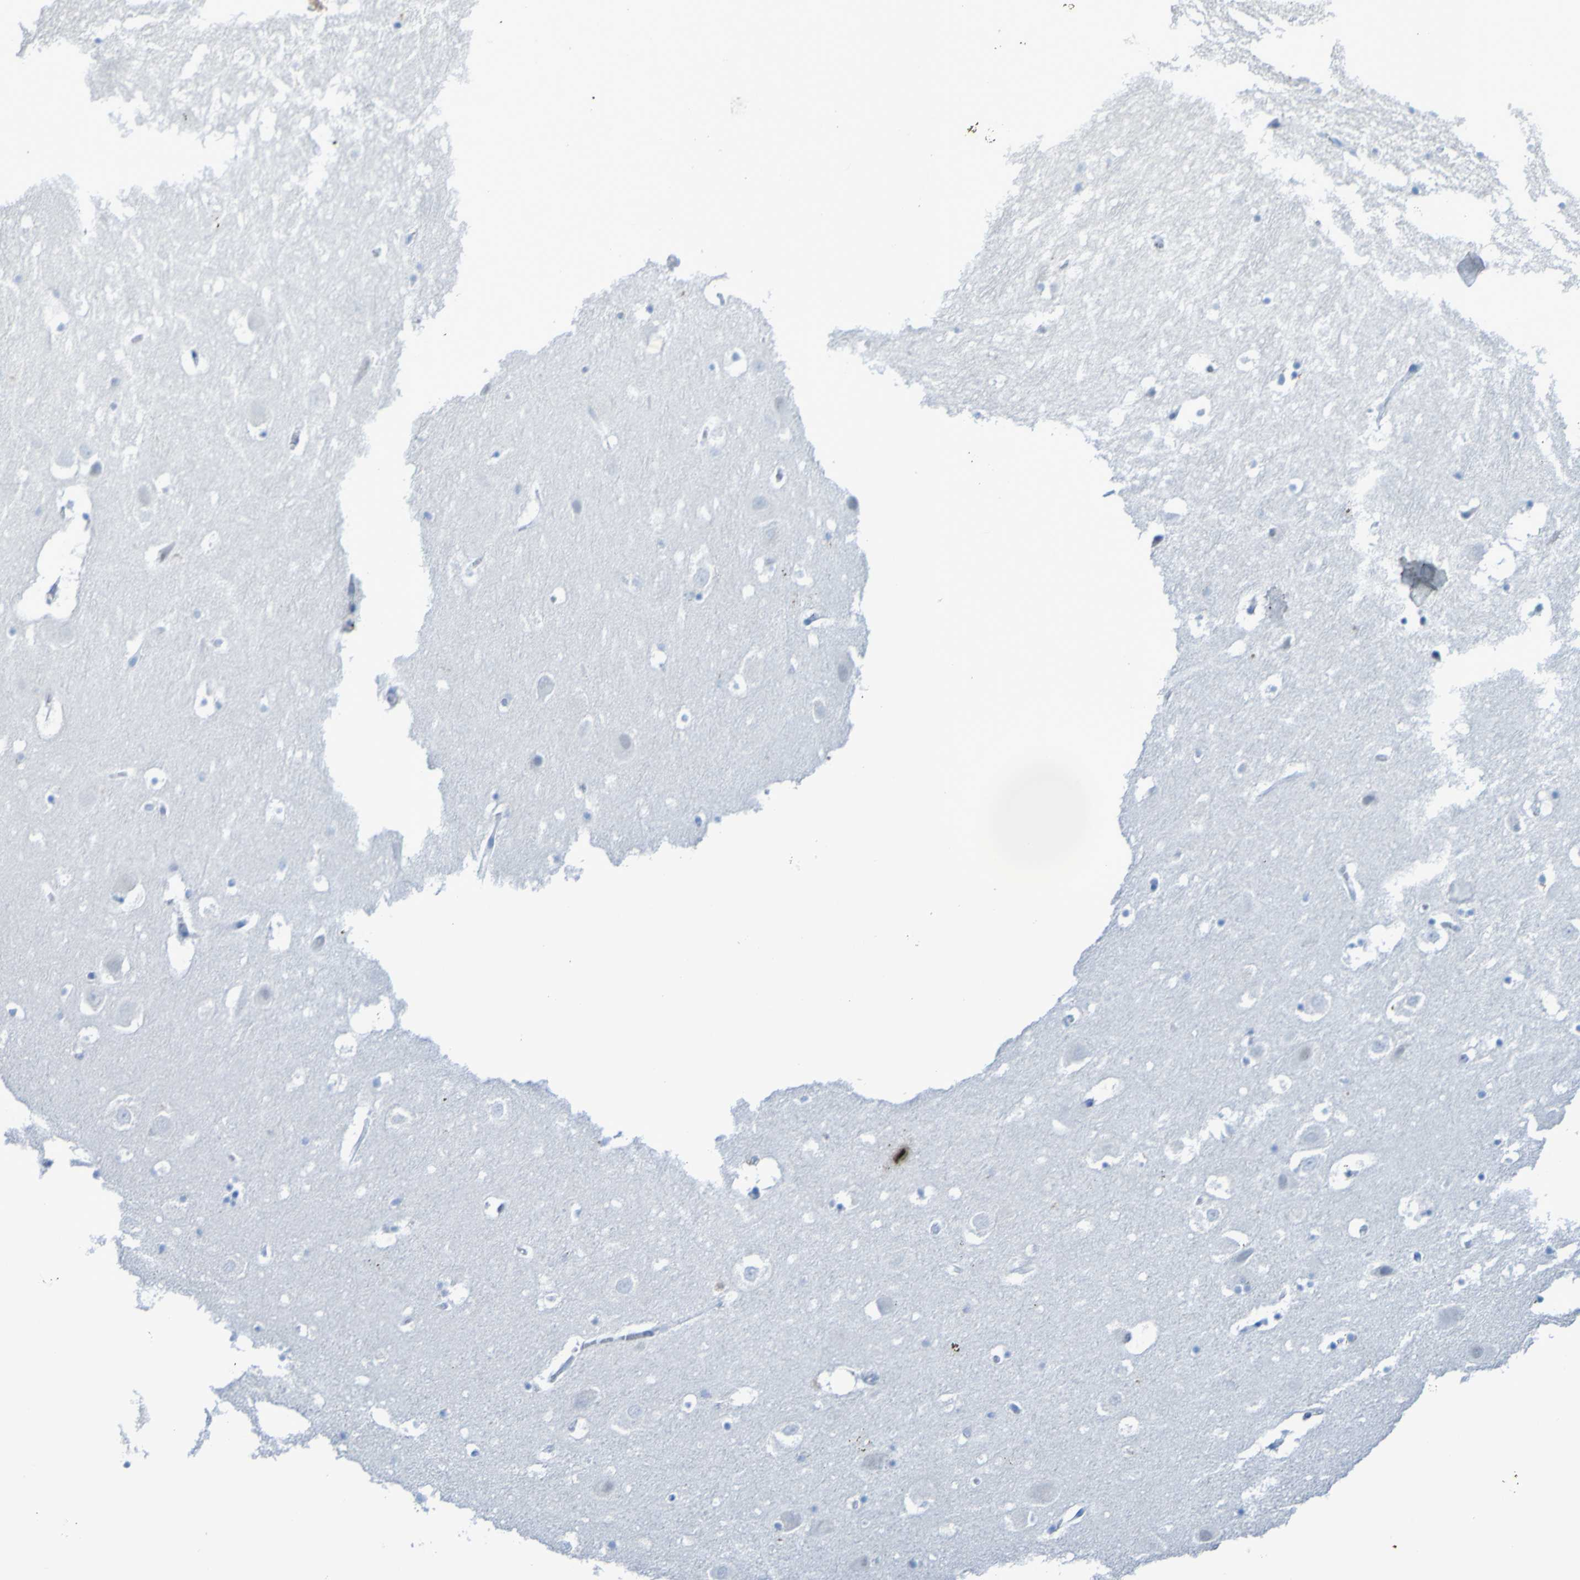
{"staining": {"intensity": "negative", "quantity": "none", "location": "none"}, "tissue": "hippocampus", "cell_type": "Glial cells", "image_type": "normal", "snomed": [{"axis": "morphology", "description": "Normal tissue, NOS"}, {"axis": "topography", "description": "Hippocampus"}], "caption": "Image shows no significant protein expression in glial cells of normal hippocampus. (DAB immunohistochemistry (IHC) with hematoxylin counter stain).", "gene": "ACMSD", "patient": {"sex": "male", "age": 45}}